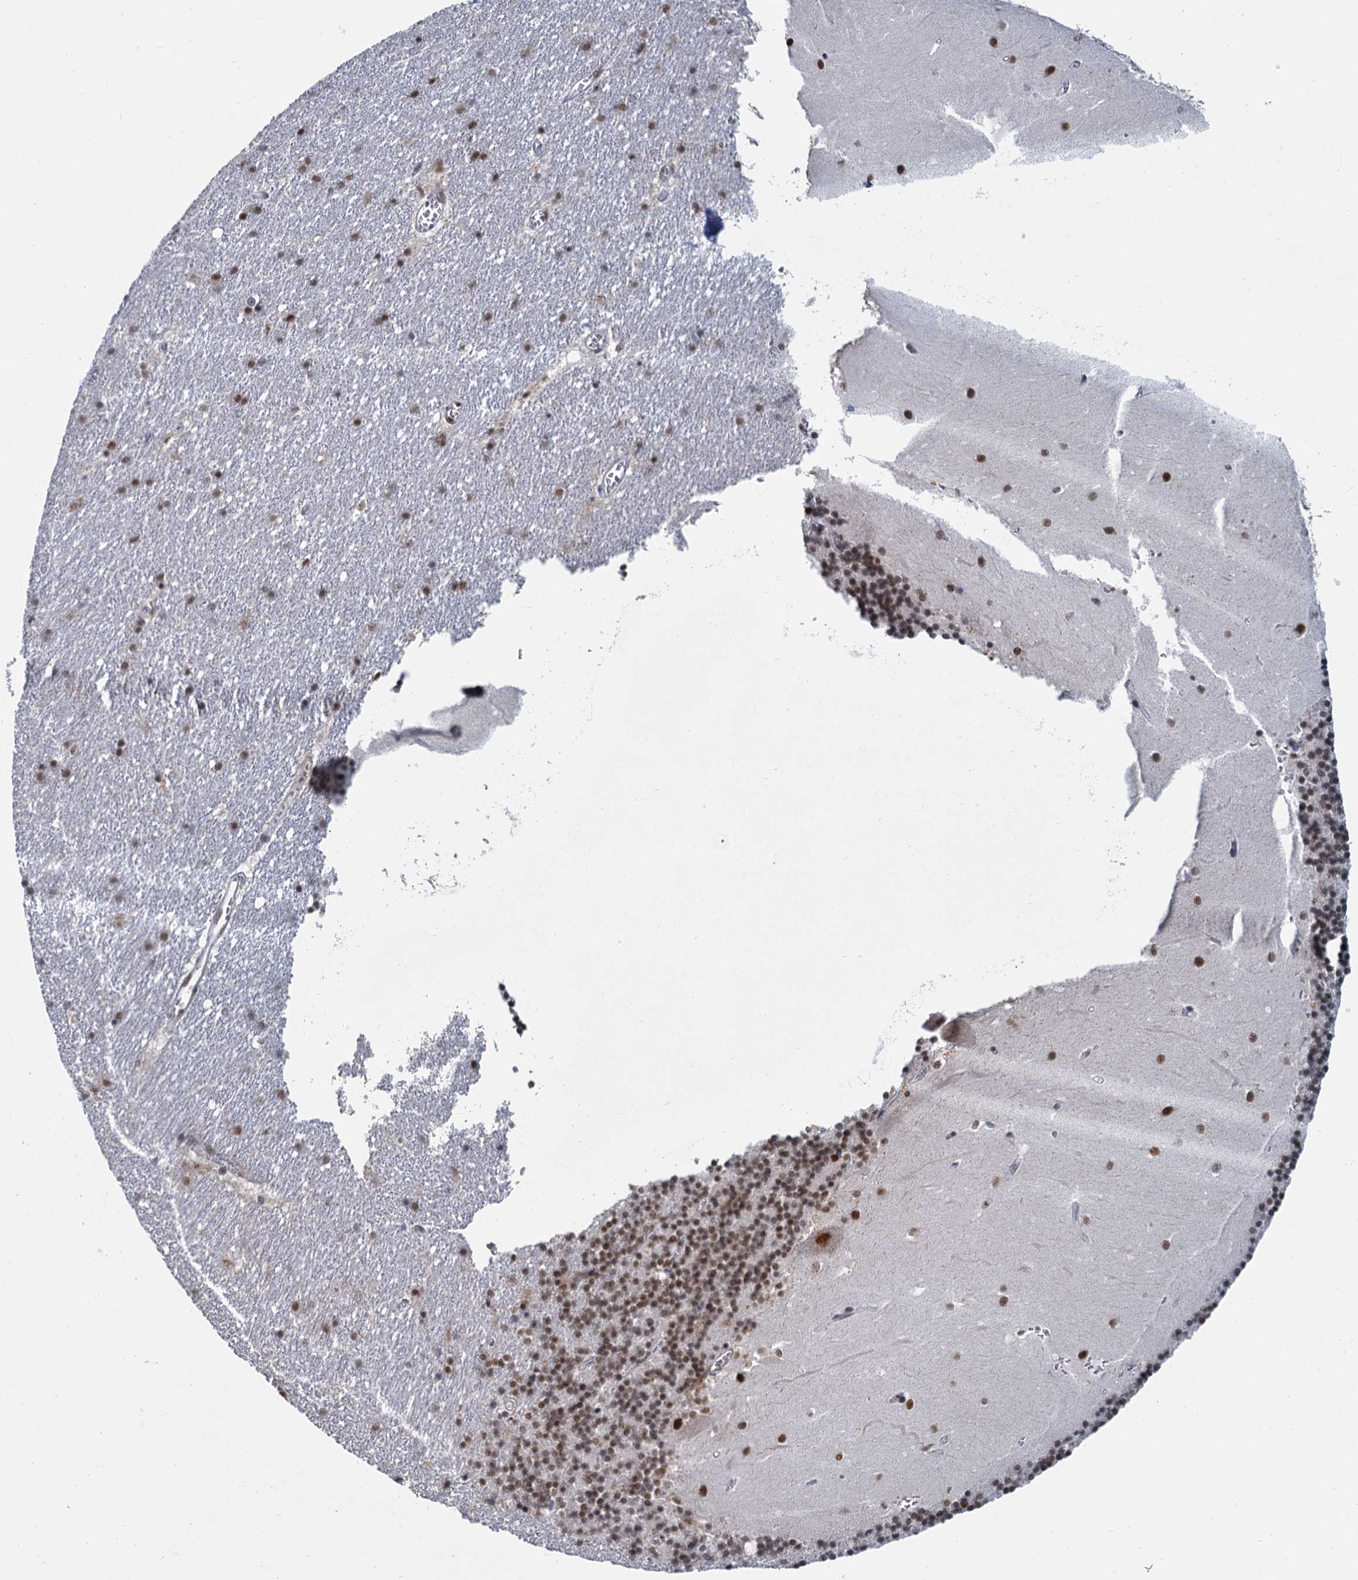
{"staining": {"intensity": "moderate", "quantity": ">75%", "location": "nuclear"}, "tissue": "cerebellum", "cell_type": "Cells in granular layer", "image_type": "normal", "snomed": [{"axis": "morphology", "description": "Normal tissue, NOS"}, {"axis": "topography", "description": "Cerebellum"}], "caption": "High-power microscopy captured an immunohistochemistry (IHC) histopathology image of normal cerebellum, revealing moderate nuclear expression in about >75% of cells in granular layer.", "gene": "RPRD1A", "patient": {"sex": "male", "age": 54}}